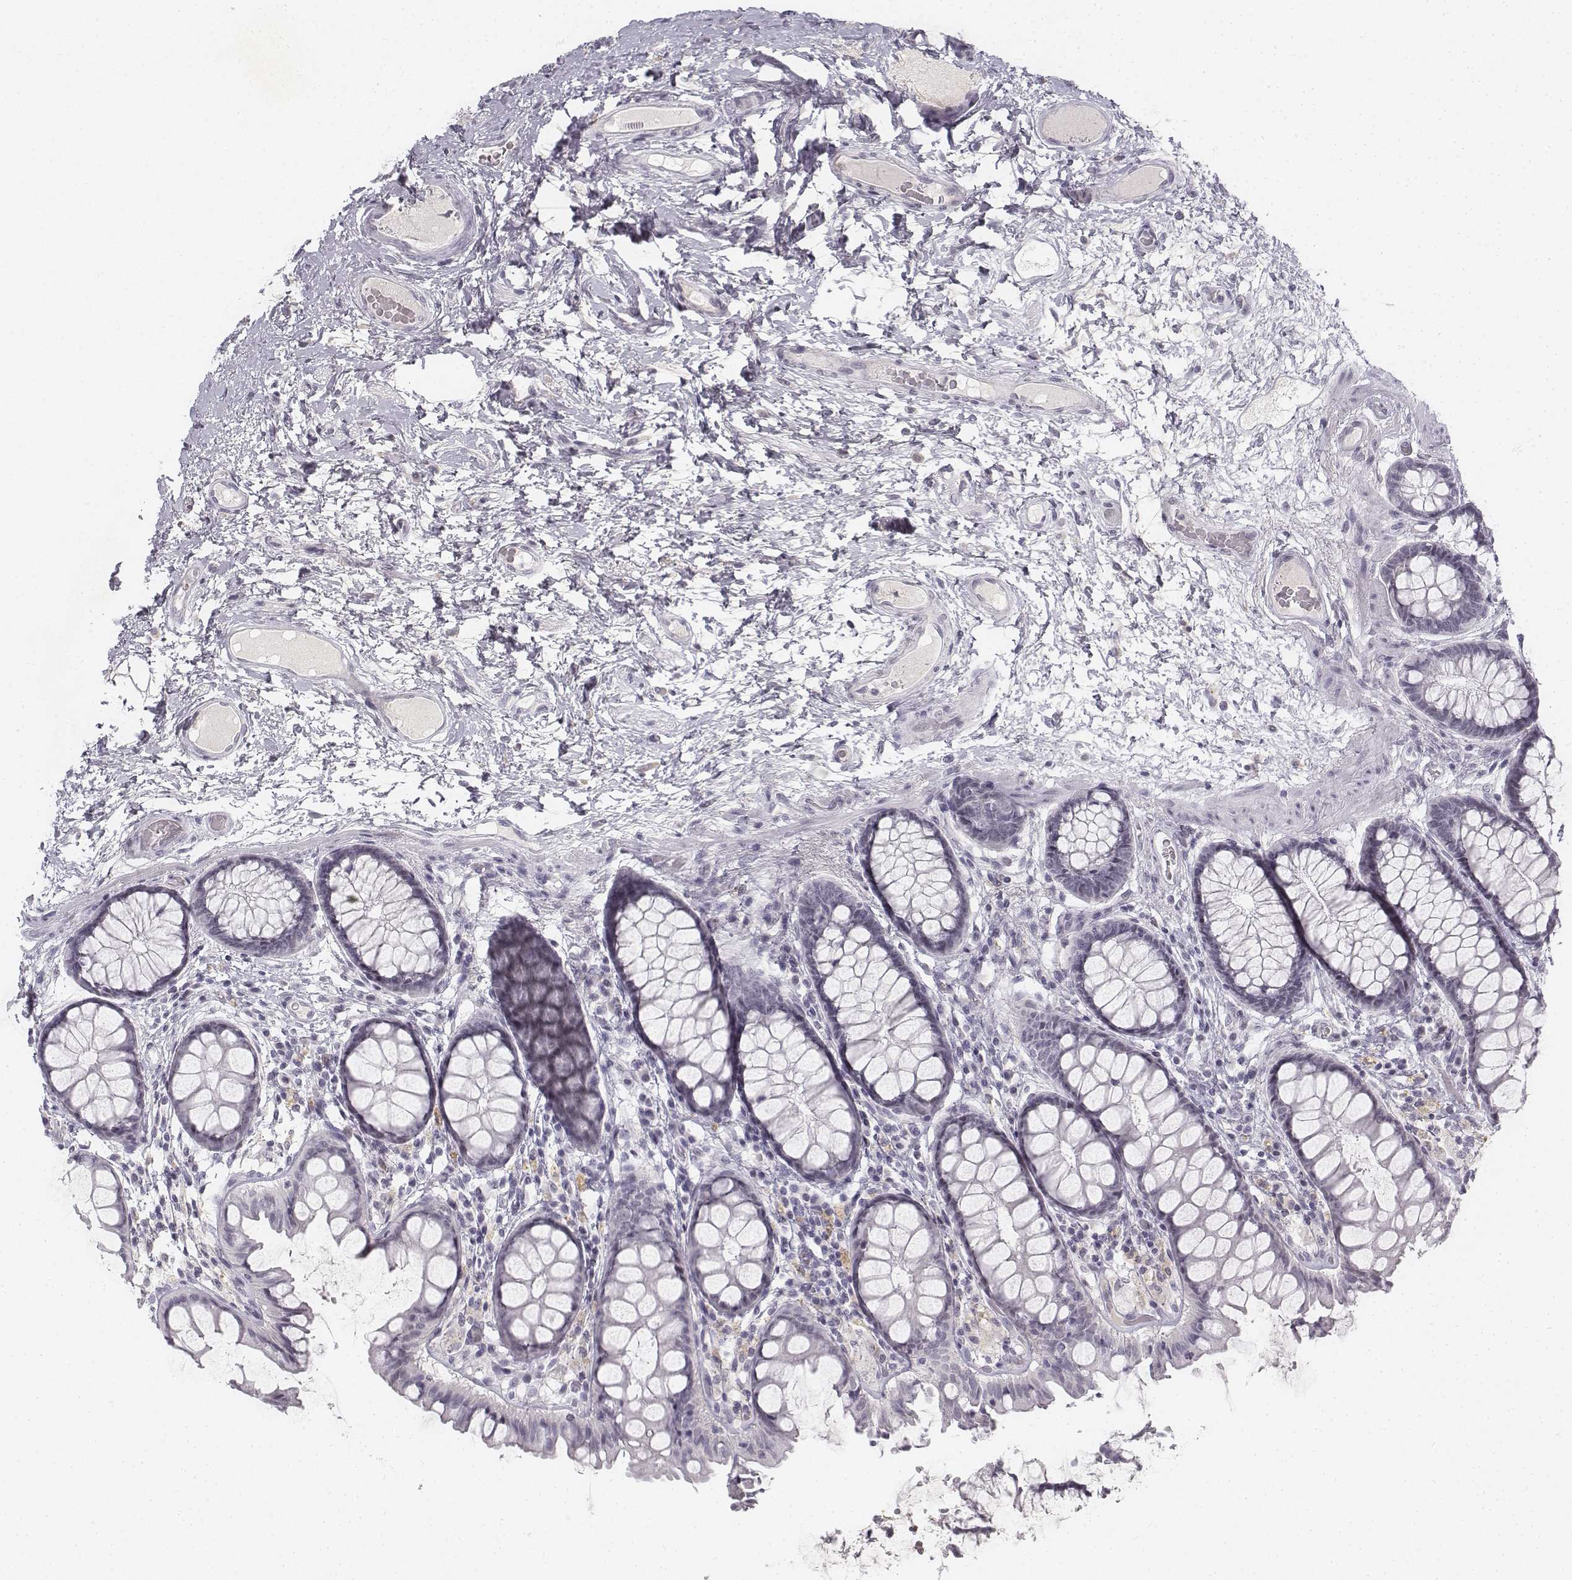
{"staining": {"intensity": "negative", "quantity": "none", "location": "none"}, "tissue": "colon", "cell_type": "Endothelial cells", "image_type": "normal", "snomed": [{"axis": "morphology", "description": "Normal tissue, NOS"}, {"axis": "topography", "description": "Colon"}], "caption": "Protein analysis of benign colon demonstrates no significant positivity in endothelial cells. (IHC, brightfield microscopy, high magnification).", "gene": "KRT84", "patient": {"sex": "female", "age": 65}}